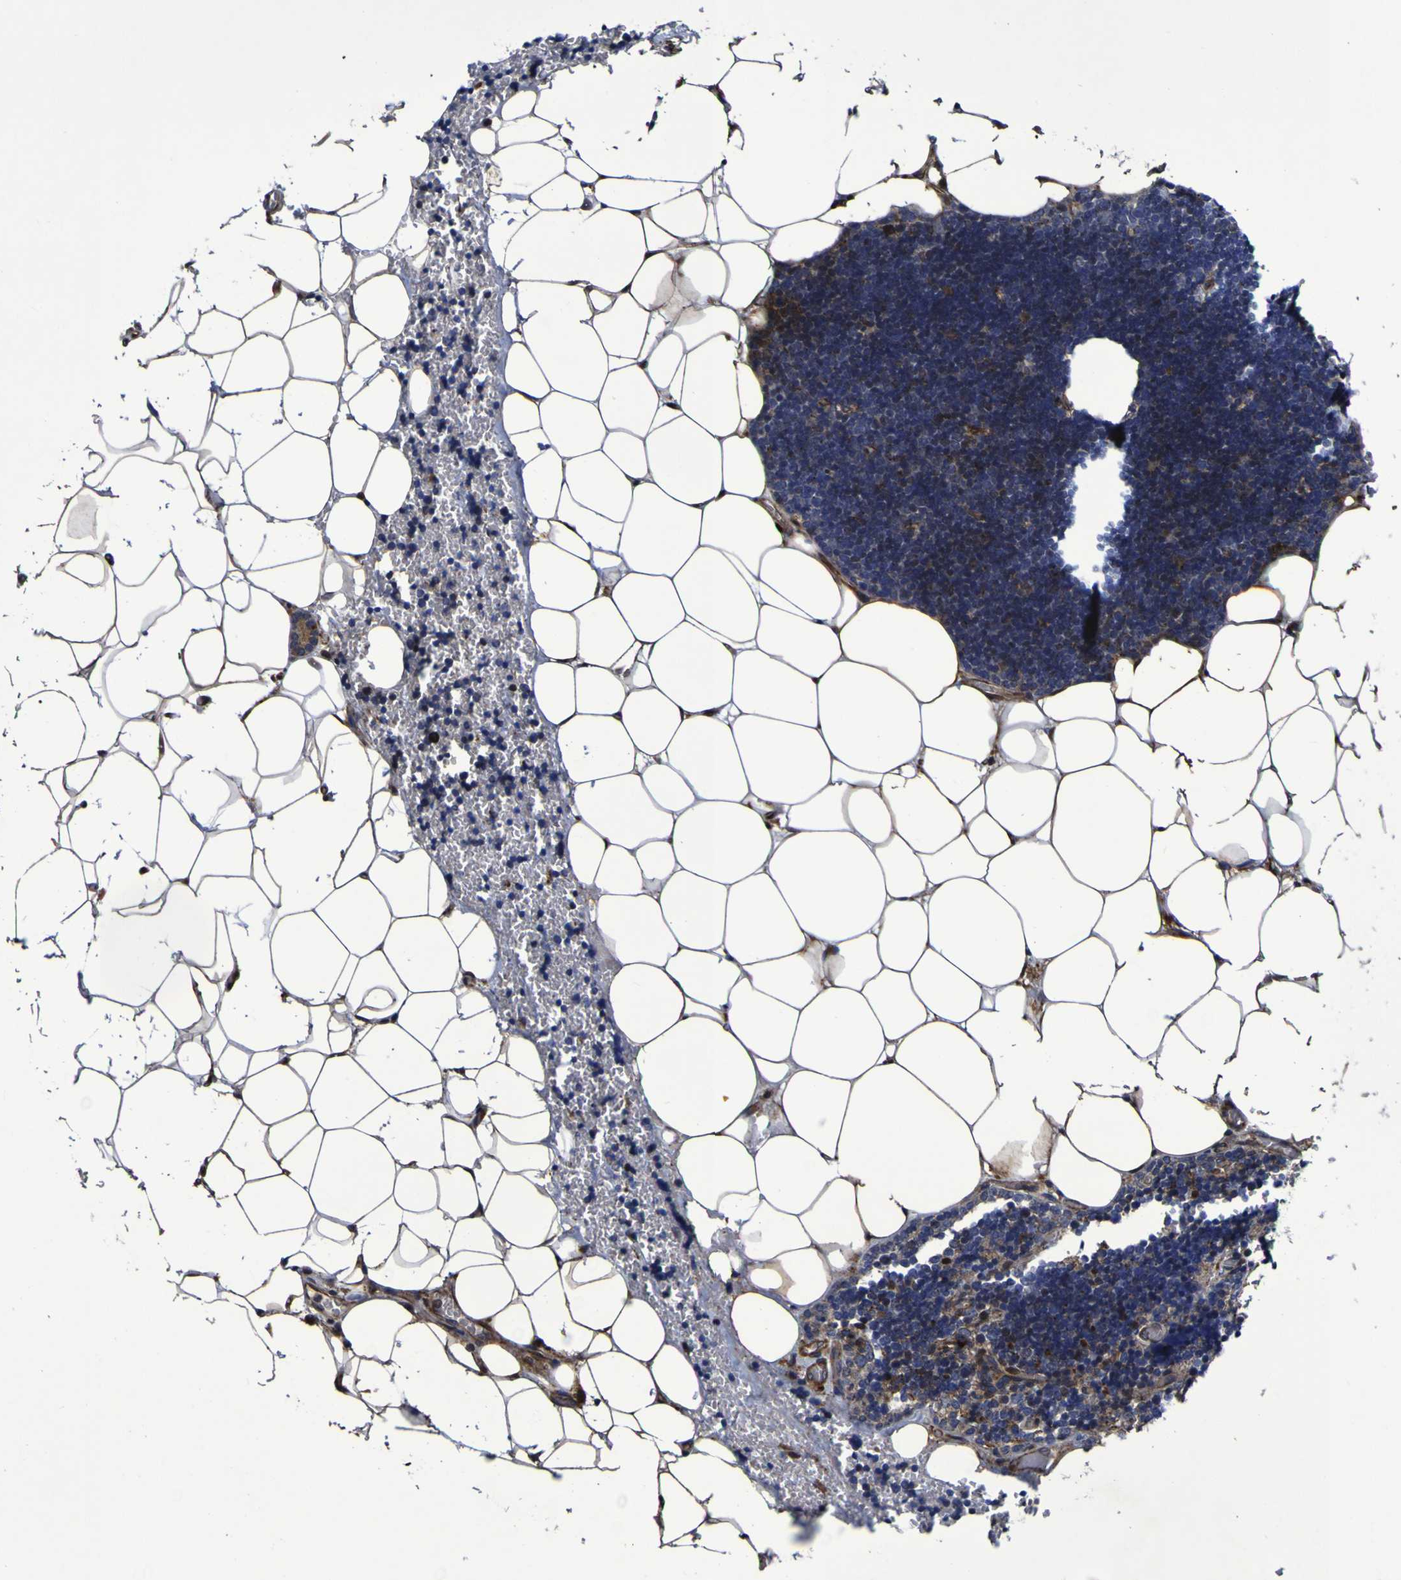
{"staining": {"intensity": "moderate", "quantity": "25%-75%", "location": "cytoplasmic/membranous"}, "tissue": "lymph node", "cell_type": "Germinal center cells", "image_type": "normal", "snomed": [{"axis": "morphology", "description": "Normal tissue, NOS"}, {"axis": "topography", "description": "Lymph node"}], "caption": "Lymph node was stained to show a protein in brown. There is medium levels of moderate cytoplasmic/membranous staining in about 25%-75% of germinal center cells. Ihc stains the protein of interest in brown and the nuclei are stained blue.", "gene": "MGLL", "patient": {"sex": "male", "age": 33}}